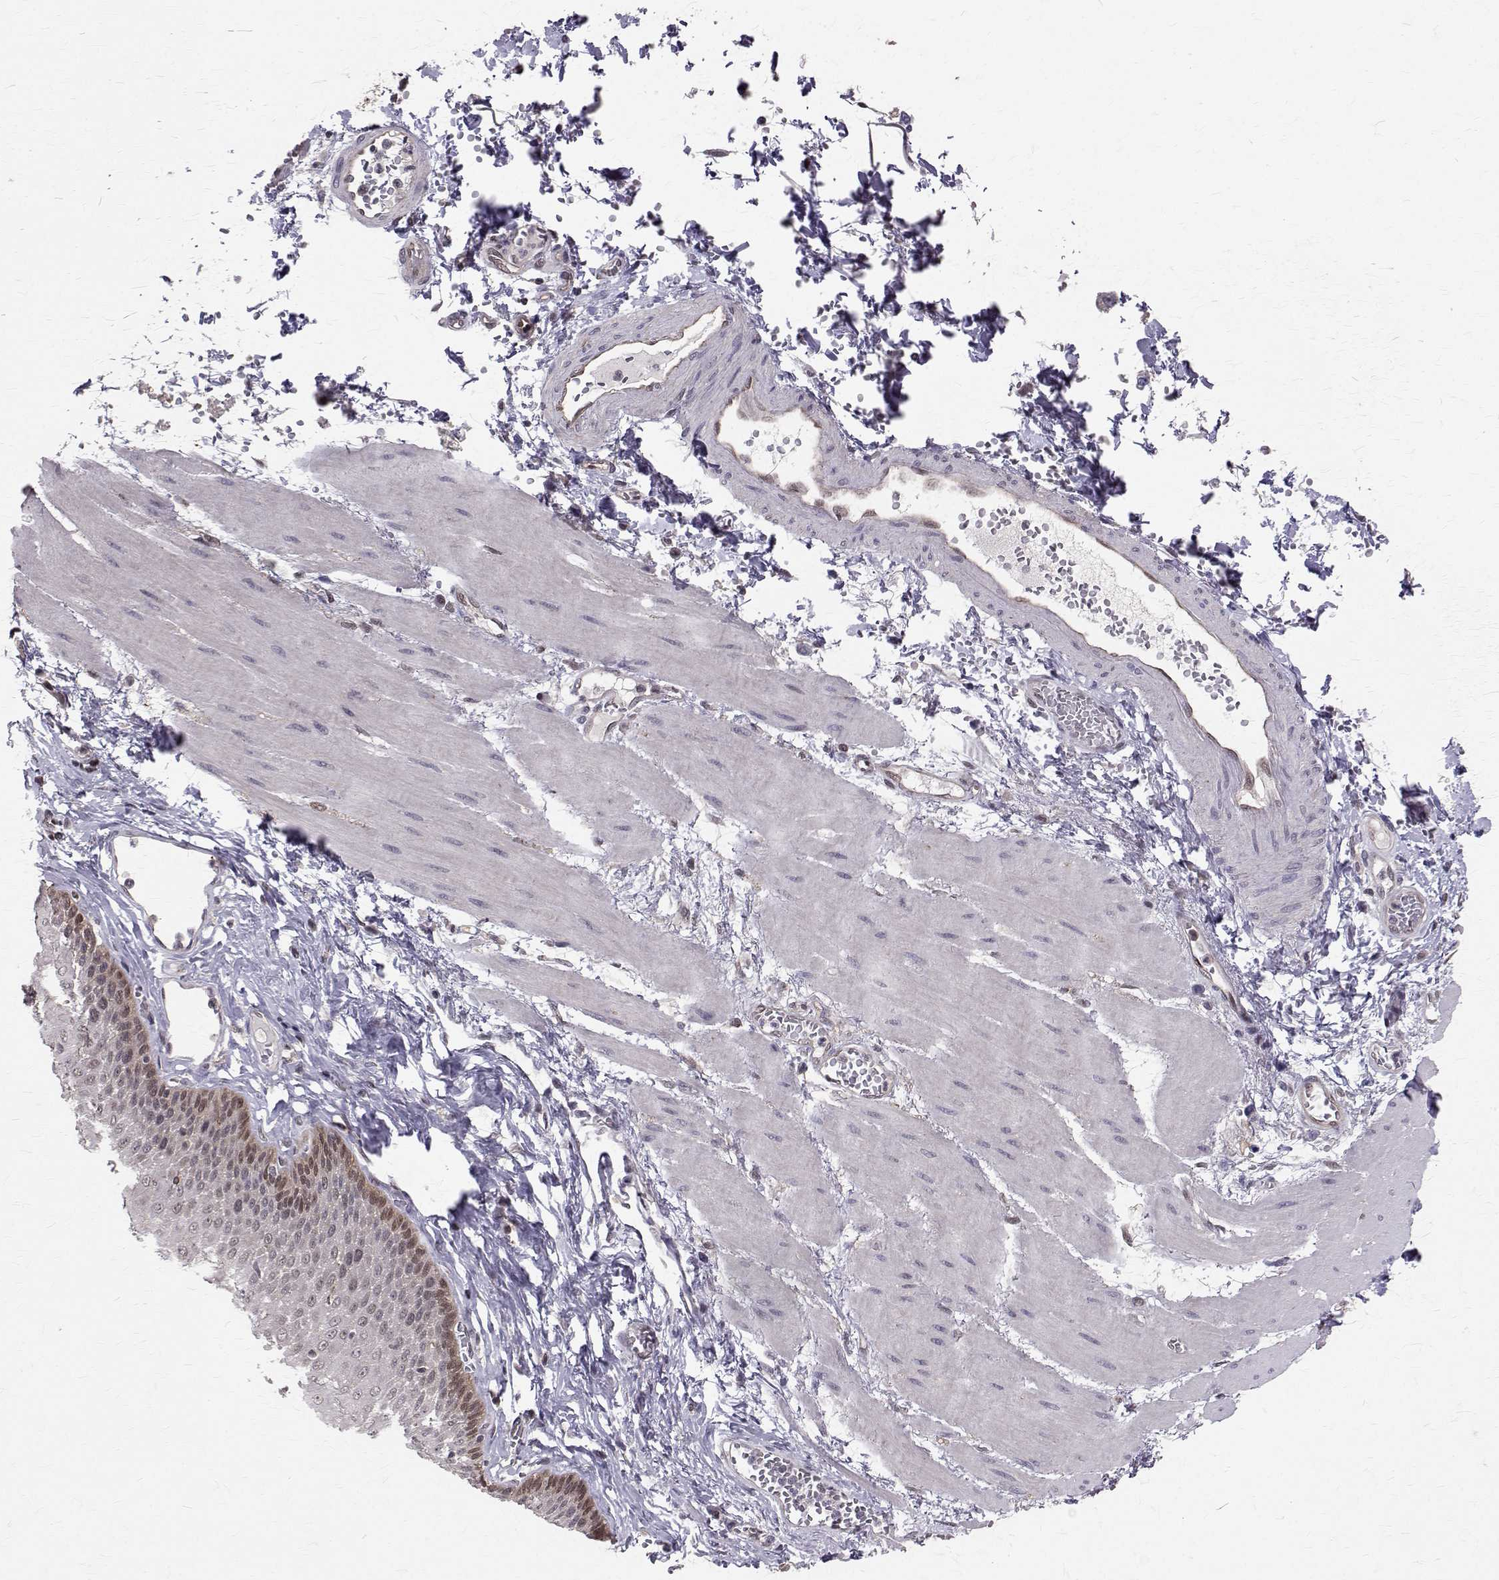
{"staining": {"intensity": "moderate", "quantity": "25%-75%", "location": "nuclear"}, "tissue": "esophagus", "cell_type": "Squamous epithelial cells", "image_type": "normal", "snomed": [{"axis": "morphology", "description": "Normal tissue, NOS"}, {"axis": "topography", "description": "Esophagus"}], "caption": "Approximately 25%-75% of squamous epithelial cells in benign human esophagus exhibit moderate nuclear protein positivity as visualized by brown immunohistochemical staining.", "gene": "NIF3L1", "patient": {"sex": "male", "age": 60}}